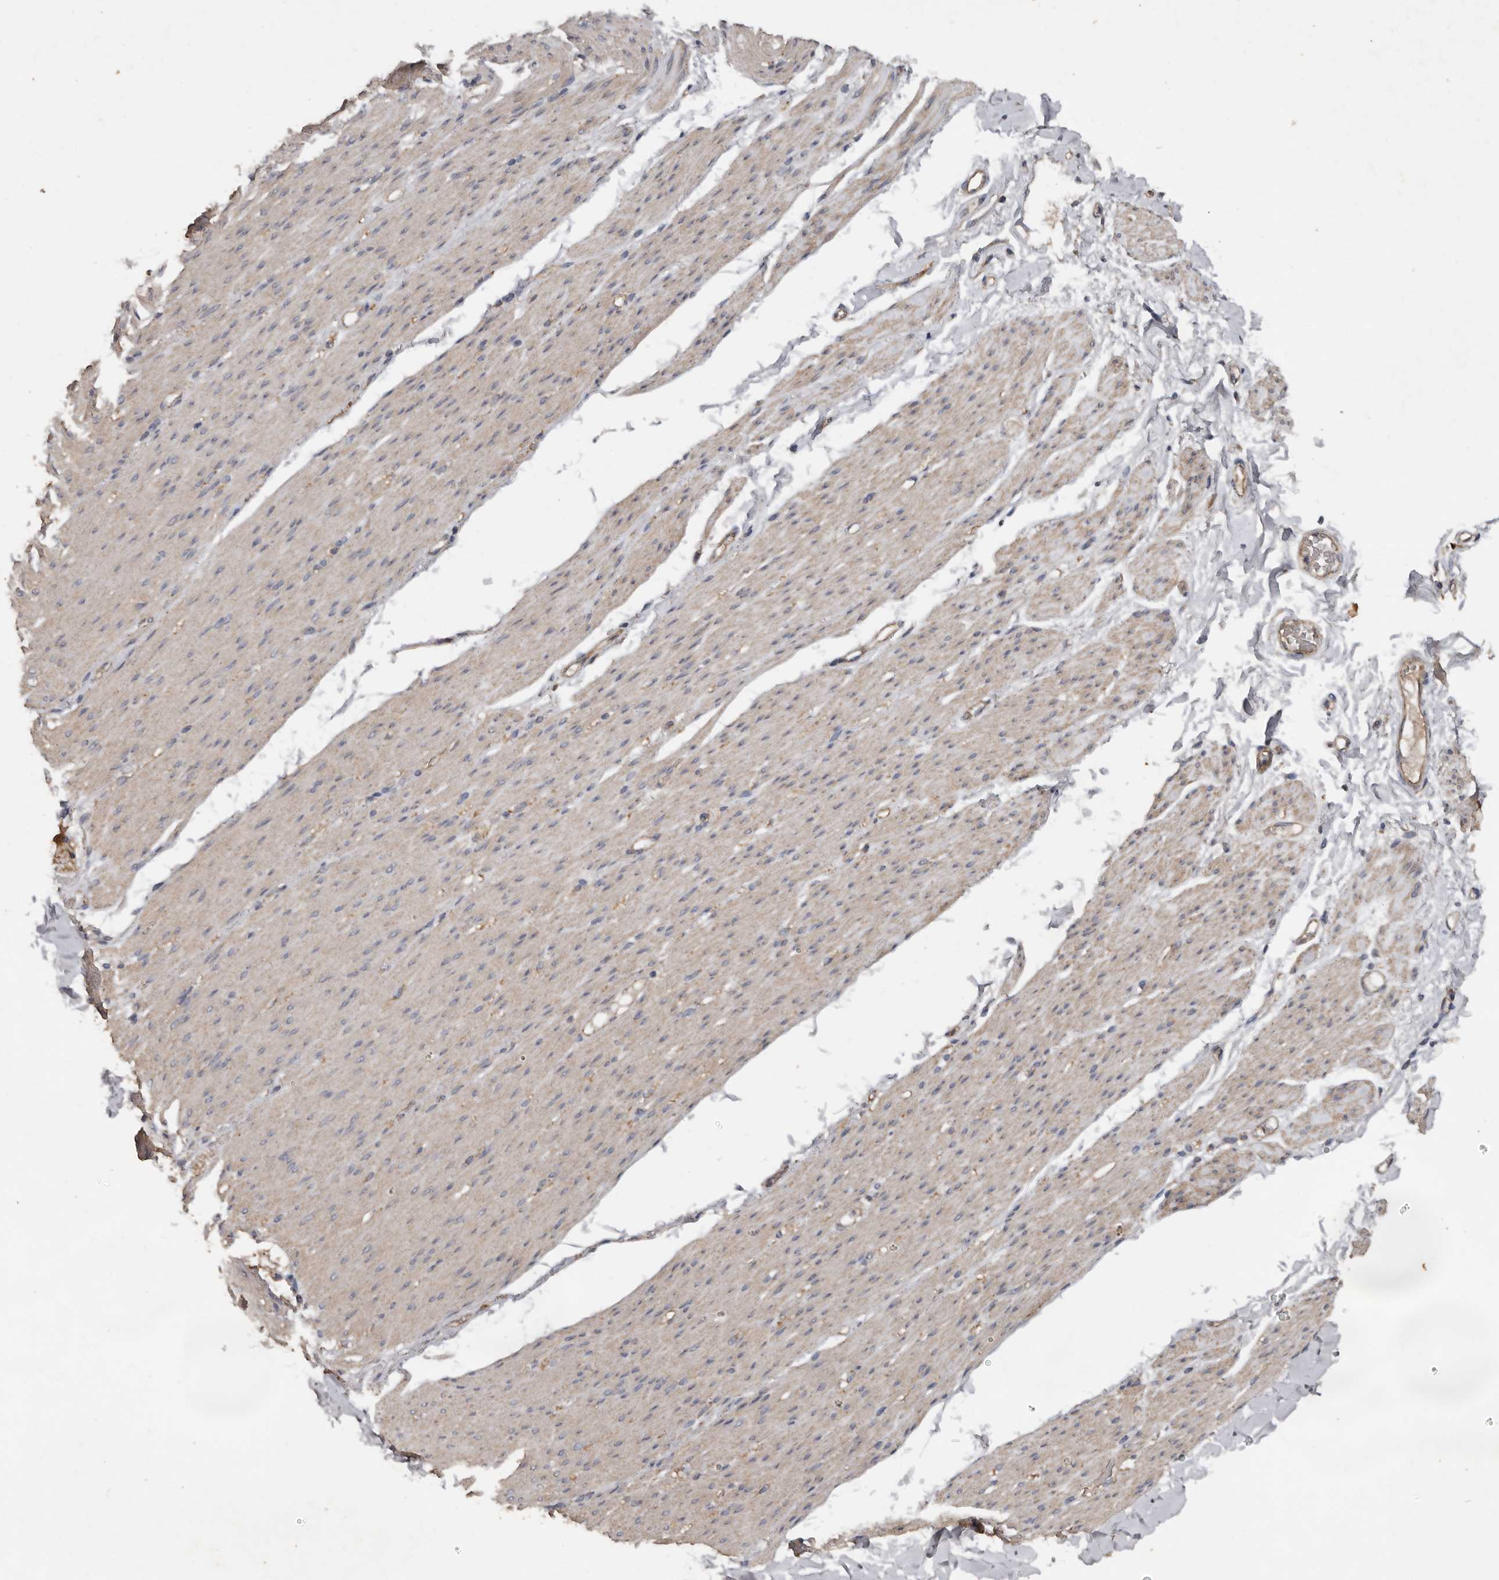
{"staining": {"intensity": "weak", "quantity": "25%-75%", "location": "cytoplasmic/membranous"}, "tissue": "smooth muscle", "cell_type": "Smooth muscle cells", "image_type": "normal", "snomed": [{"axis": "morphology", "description": "Normal tissue, NOS"}, {"axis": "topography", "description": "Colon"}, {"axis": "topography", "description": "Peripheral nerve tissue"}], "caption": "Benign smooth muscle reveals weak cytoplasmic/membranous positivity in approximately 25%-75% of smooth muscle cells, visualized by immunohistochemistry. (IHC, brightfield microscopy, high magnification).", "gene": "HYAL4", "patient": {"sex": "female", "age": 61}}